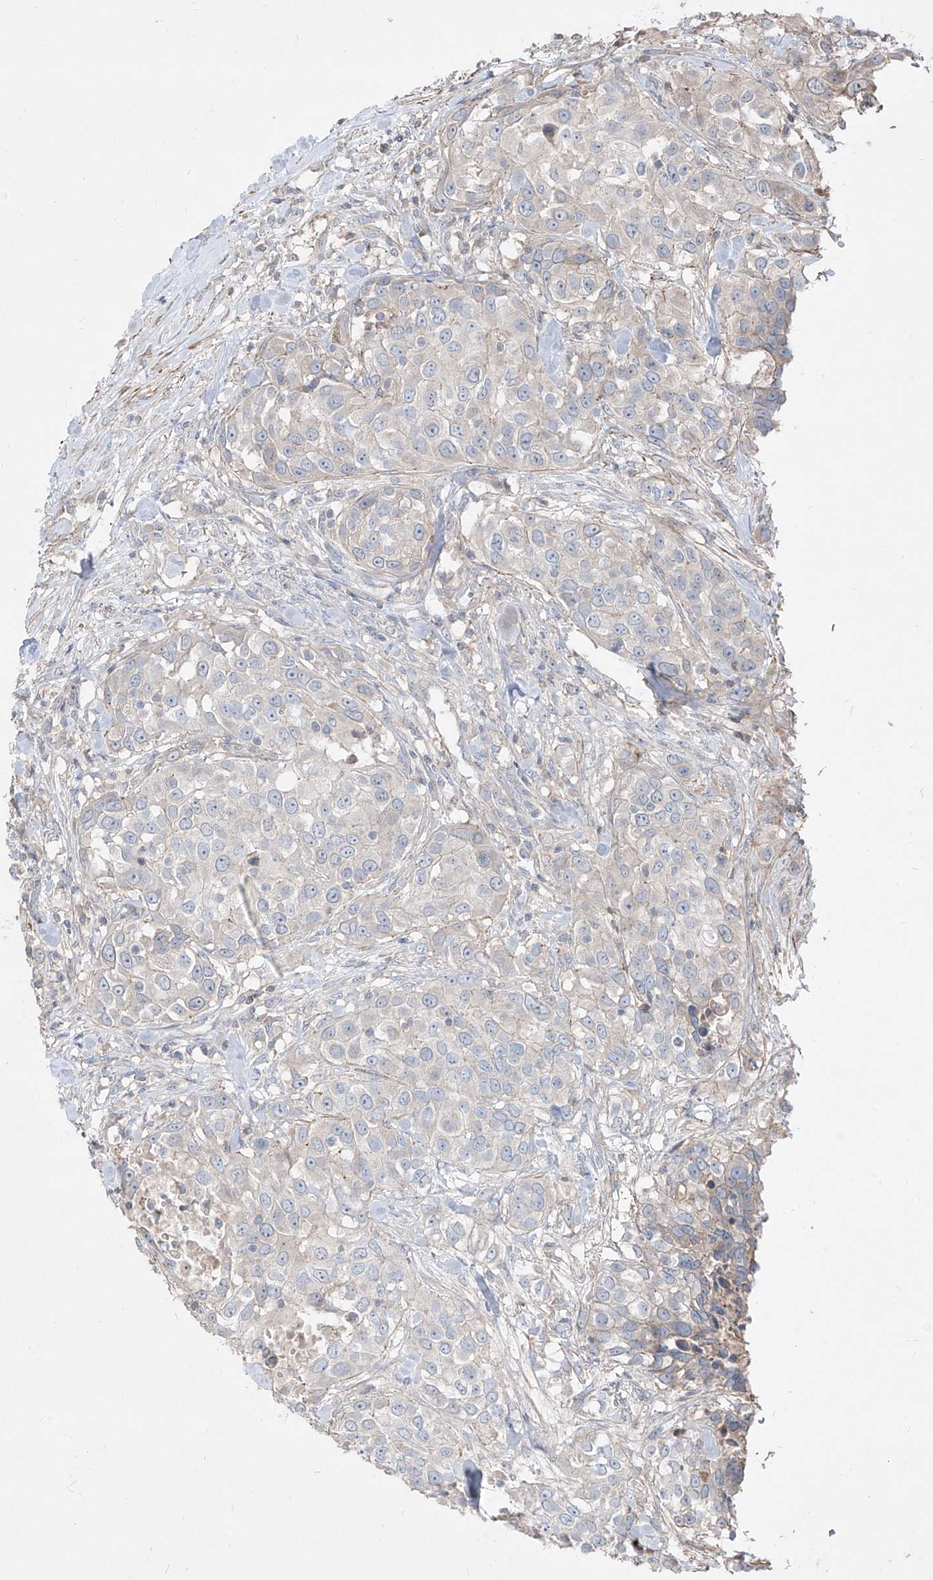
{"staining": {"intensity": "negative", "quantity": "none", "location": "none"}, "tissue": "urothelial cancer", "cell_type": "Tumor cells", "image_type": "cancer", "snomed": [{"axis": "morphology", "description": "Urothelial carcinoma, High grade"}, {"axis": "topography", "description": "Urinary bladder"}], "caption": "There is no significant staining in tumor cells of urothelial carcinoma (high-grade). Brightfield microscopy of immunohistochemistry (IHC) stained with DAB (3,3'-diaminobenzidine) (brown) and hematoxylin (blue), captured at high magnification.", "gene": "UFD1", "patient": {"sex": "female", "age": 80}}